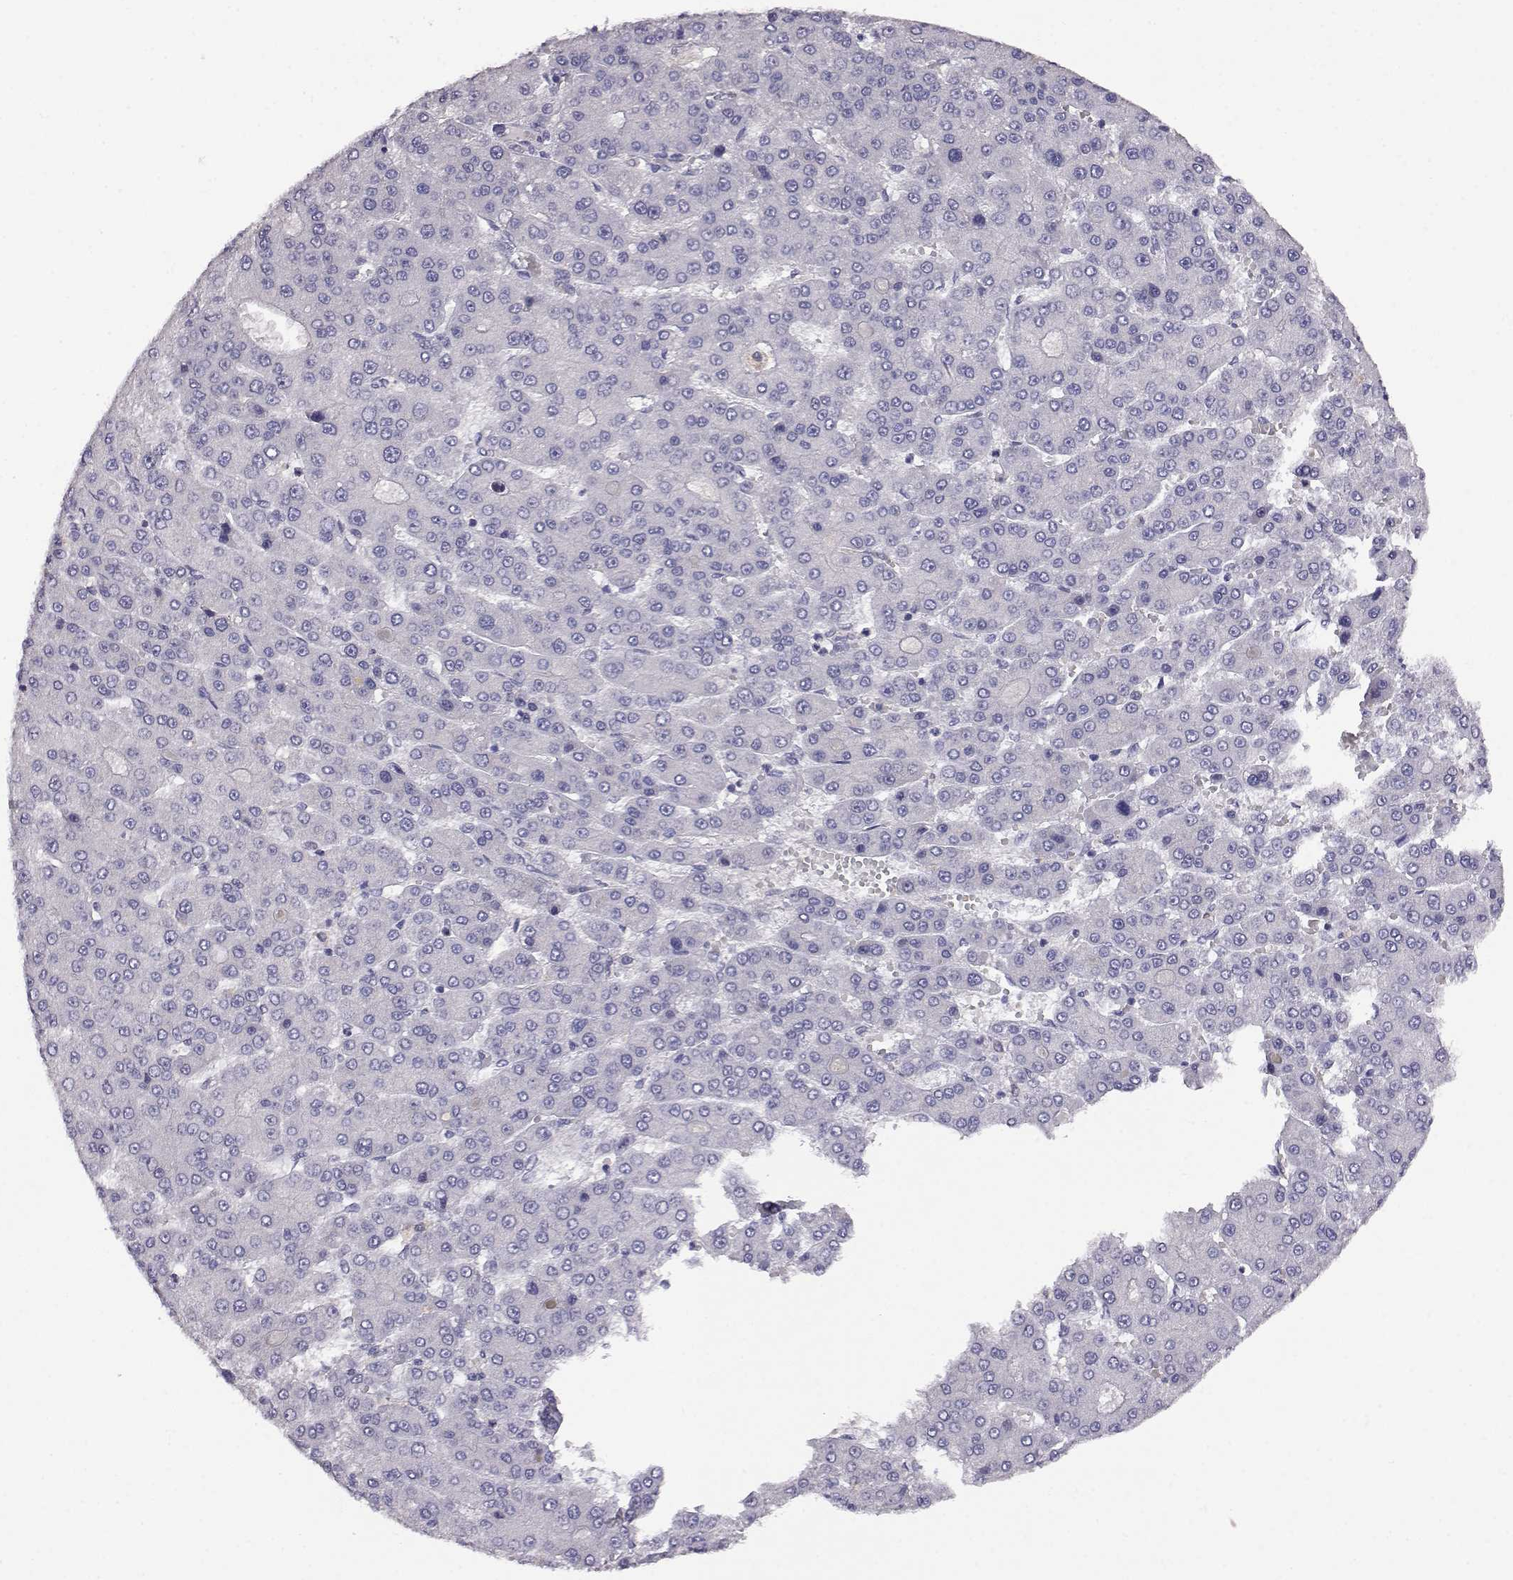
{"staining": {"intensity": "negative", "quantity": "none", "location": "none"}, "tissue": "liver cancer", "cell_type": "Tumor cells", "image_type": "cancer", "snomed": [{"axis": "morphology", "description": "Carcinoma, Hepatocellular, NOS"}, {"axis": "topography", "description": "Liver"}], "caption": "High magnification brightfield microscopy of liver cancer stained with DAB (3,3'-diaminobenzidine) (brown) and counterstained with hematoxylin (blue): tumor cells show no significant expression.", "gene": "AKR1B1", "patient": {"sex": "male", "age": 70}}